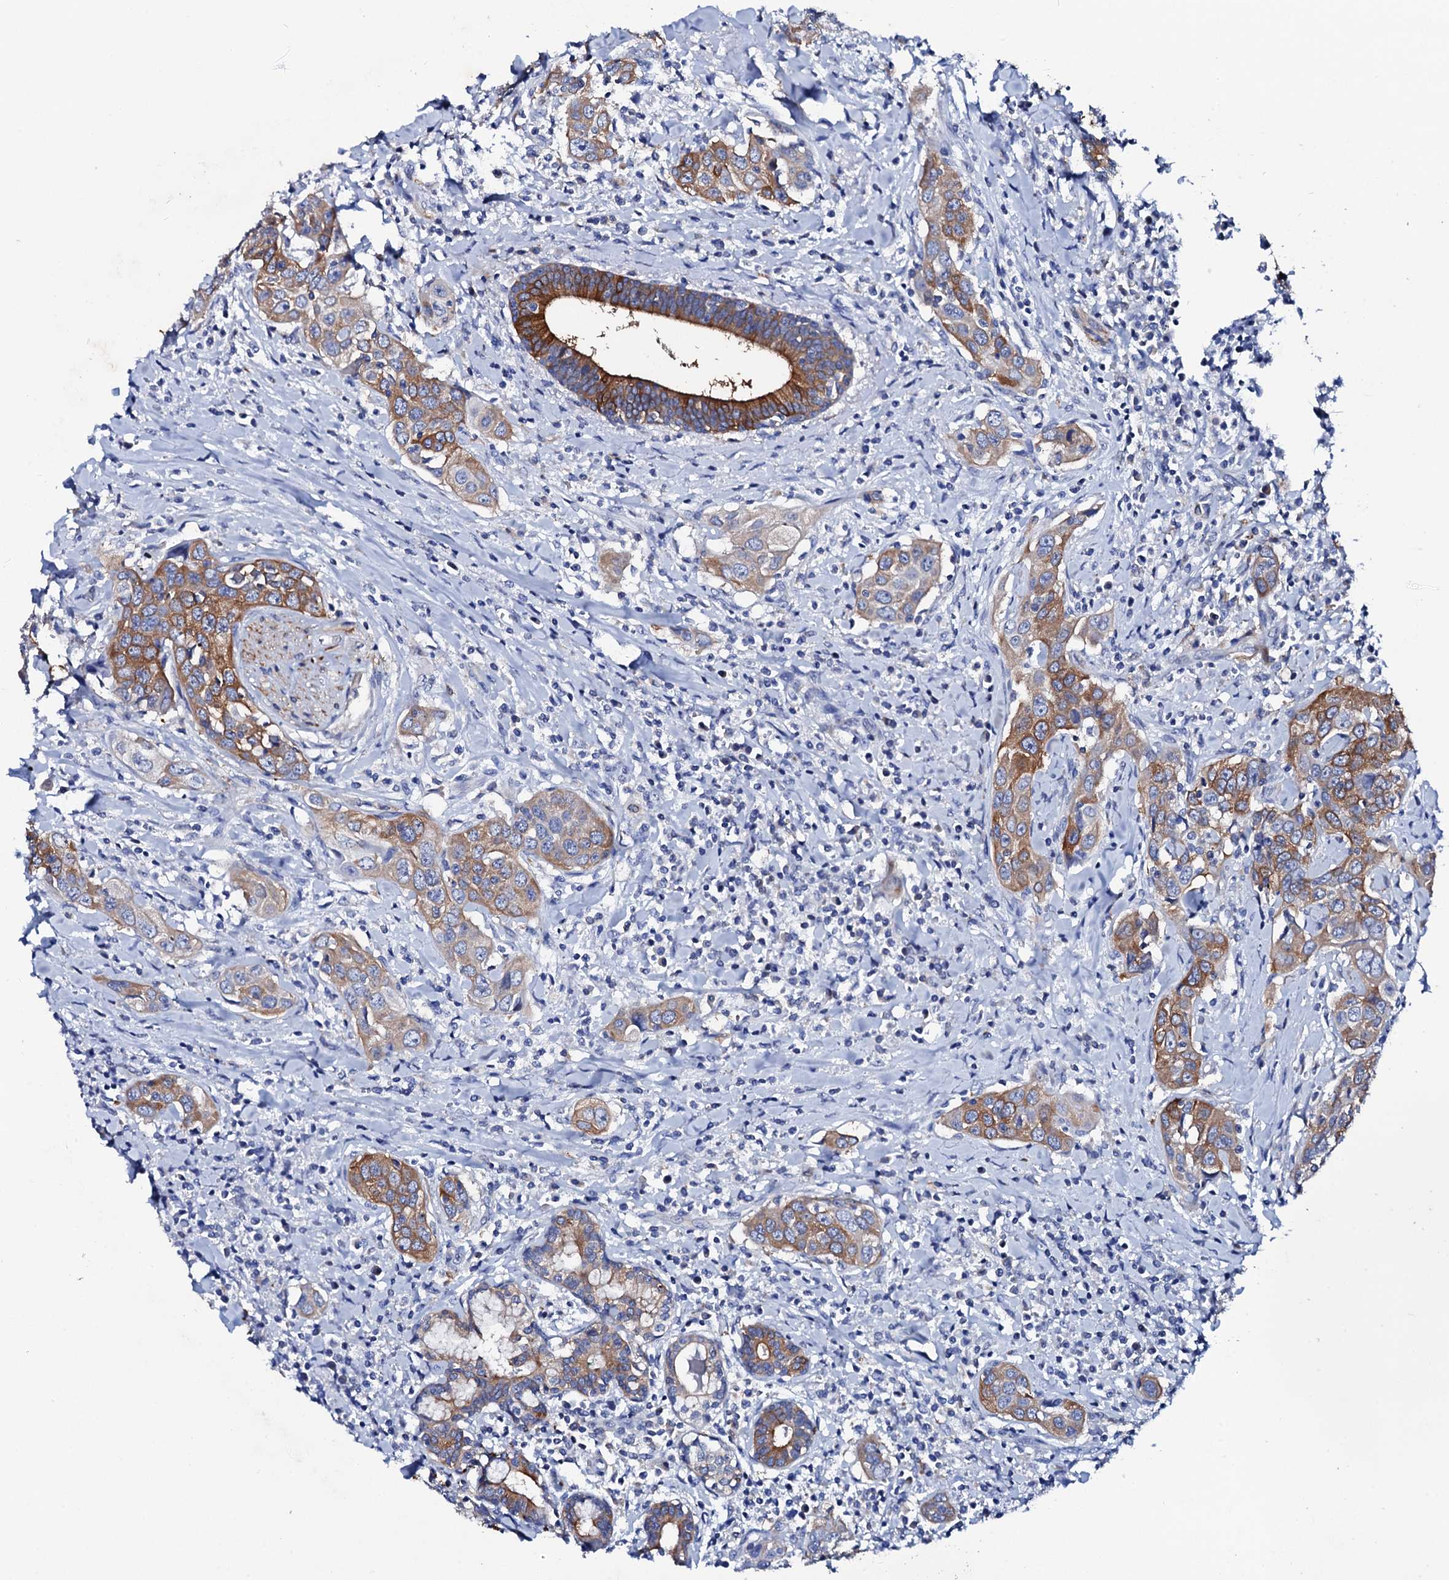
{"staining": {"intensity": "moderate", "quantity": "25%-75%", "location": "cytoplasmic/membranous"}, "tissue": "head and neck cancer", "cell_type": "Tumor cells", "image_type": "cancer", "snomed": [{"axis": "morphology", "description": "Squamous cell carcinoma, NOS"}, {"axis": "topography", "description": "Oral tissue"}, {"axis": "topography", "description": "Head-Neck"}], "caption": "Protein staining of head and neck cancer (squamous cell carcinoma) tissue exhibits moderate cytoplasmic/membranous expression in about 25%-75% of tumor cells. (DAB (3,3'-diaminobenzidine) = brown stain, brightfield microscopy at high magnification).", "gene": "GLB1L3", "patient": {"sex": "female", "age": 50}}